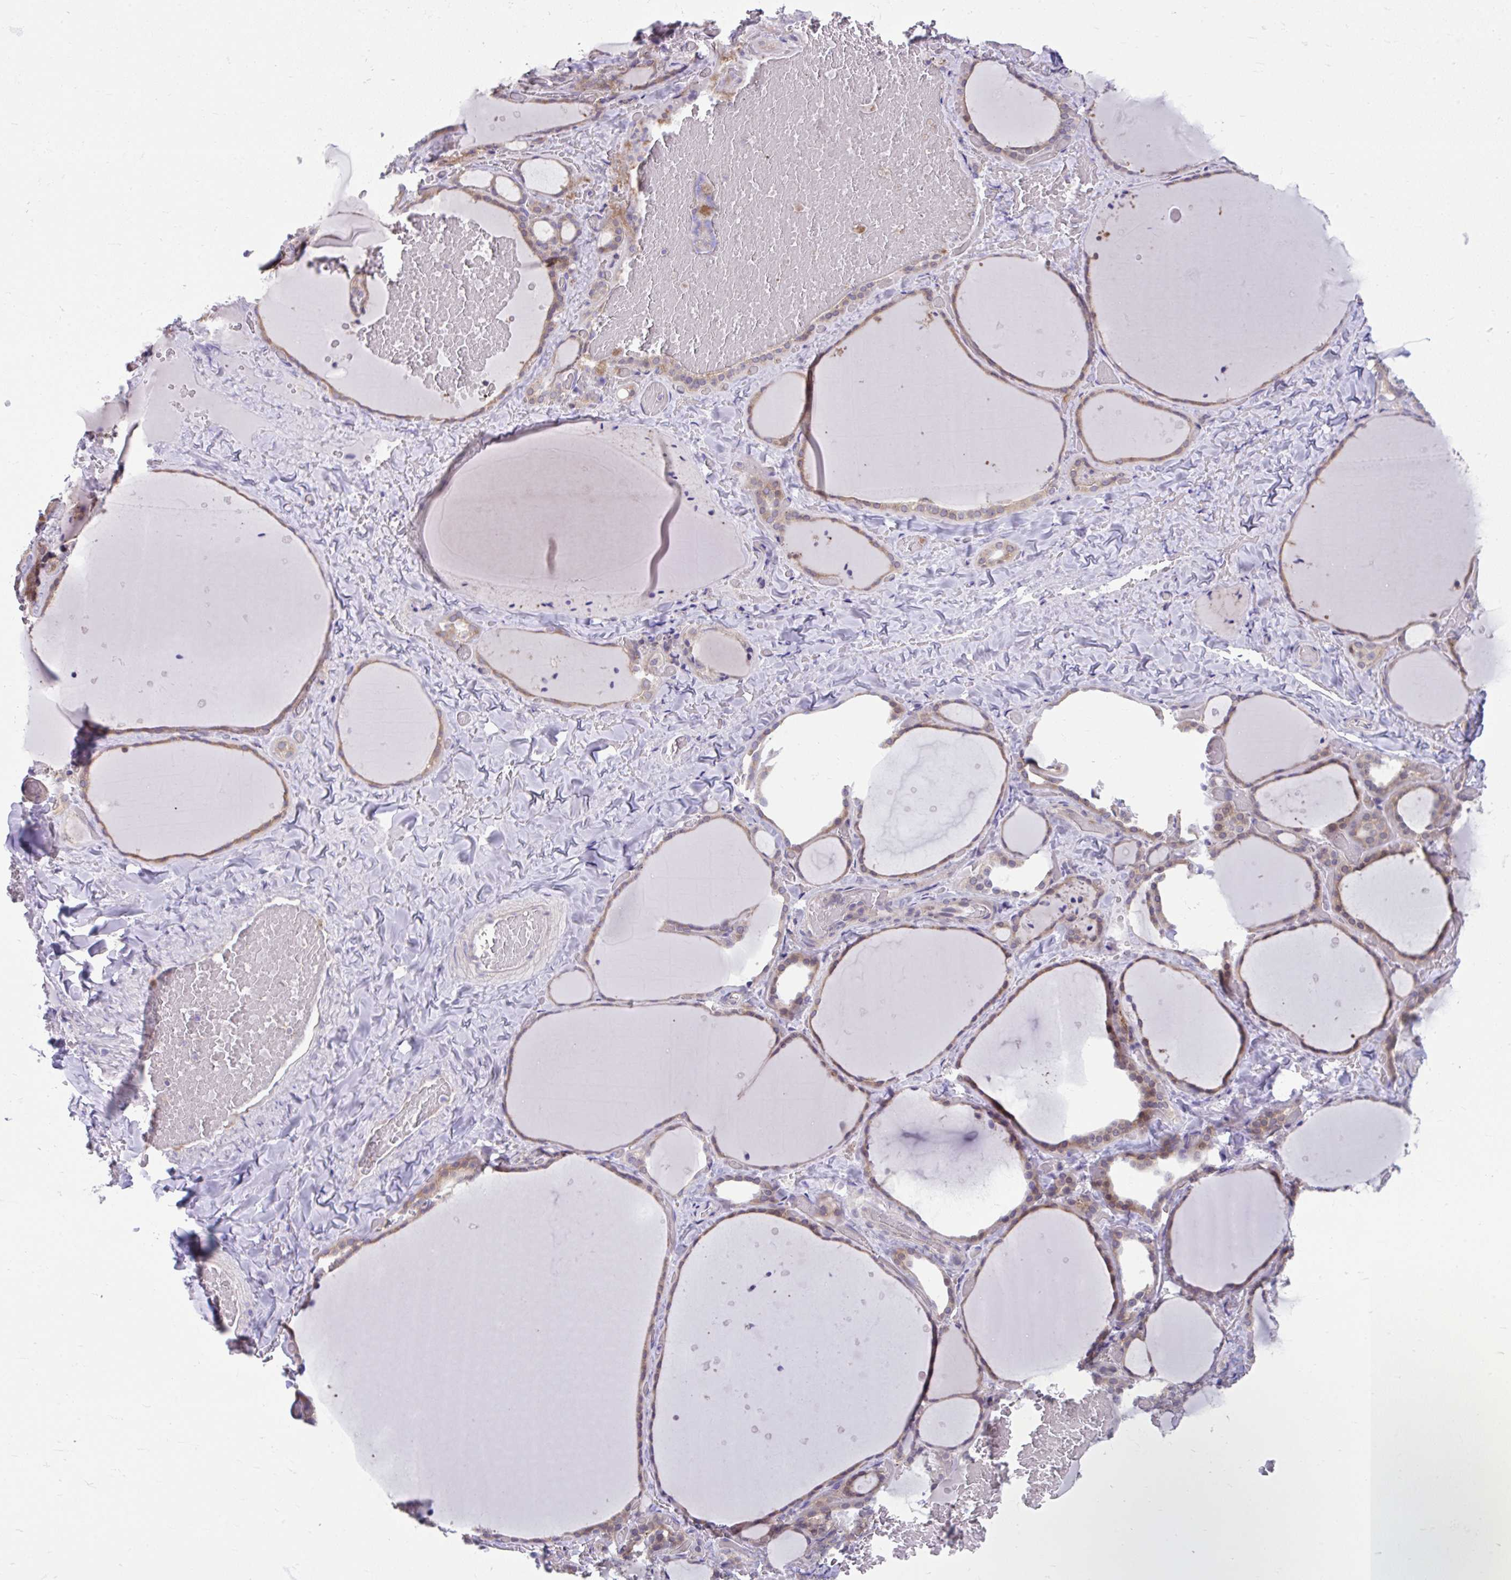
{"staining": {"intensity": "moderate", "quantity": "25%-75%", "location": "cytoplasmic/membranous,nuclear"}, "tissue": "thyroid gland", "cell_type": "Glandular cells", "image_type": "normal", "snomed": [{"axis": "morphology", "description": "Normal tissue, NOS"}, {"axis": "topography", "description": "Thyroid gland"}], "caption": "Immunohistochemical staining of unremarkable thyroid gland shows medium levels of moderate cytoplasmic/membranous,nuclear staining in about 25%-75% of glandular cells. Using DAB (3,3'-diaminobenzidine) (brown) and hematoxylin (blue) stains, captured at high magnification using brightfield microscopy.", "gene": "PCDHB7", "patient": {"sex": "female", "age": 36}}